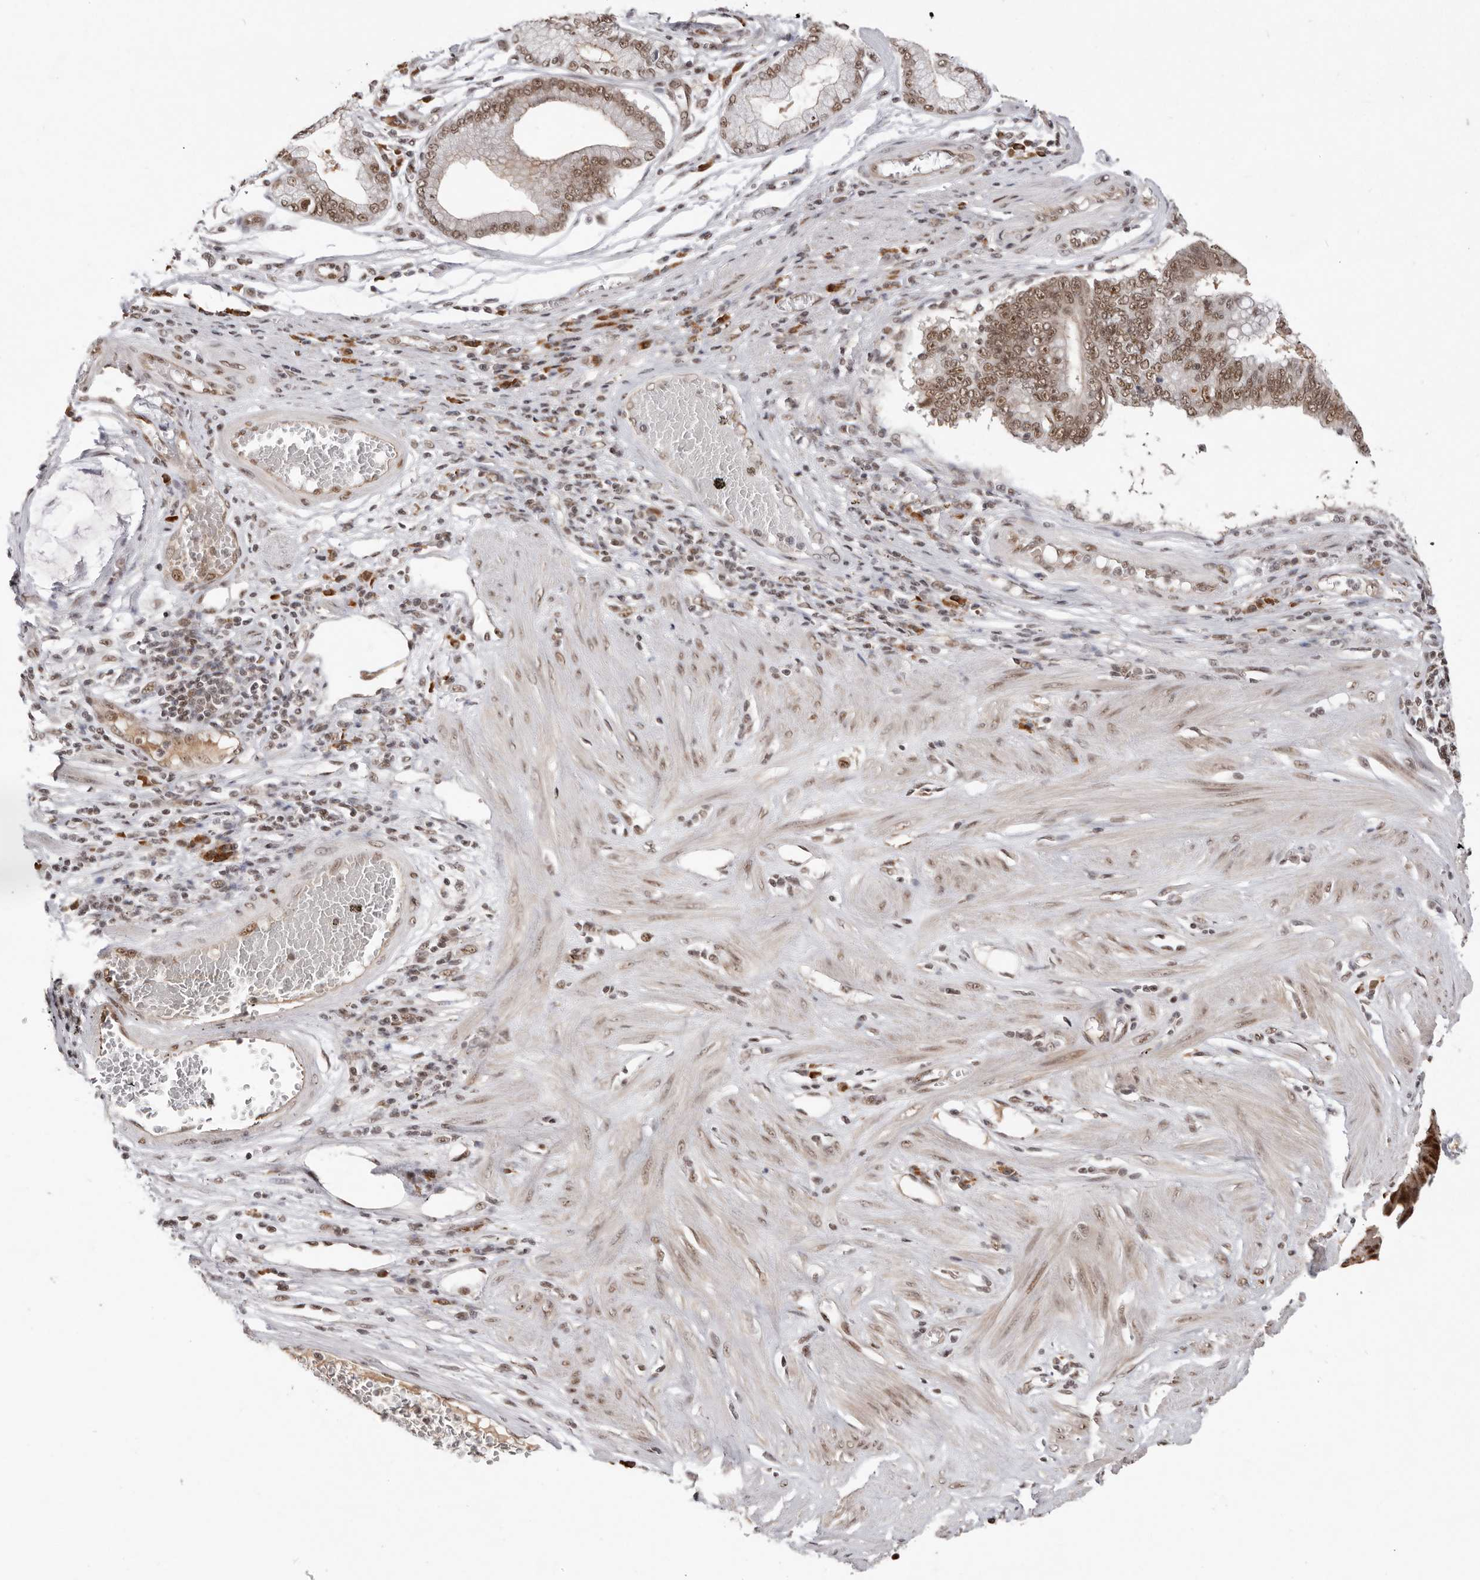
{"staining": {"intensity": "moderate", "quantity": ">75%", "location": "nuclear"}, "tissue": "stomach cancer", "cell_type": "Tumor cells", "image_type": "cancer", "snomed": [{"axis": "morphology", "description": "Adenocarcinoma, NOS"}, {"axis": "topography", "description": "Stomach"}], "caption": "This image demonstrates immunohistochemistry (IHC) staining of stomach adenocarcinoma, with medium moderate nuclear staining in approximately >75% of tumor cells.", "gene": "CHTOP", "patient": {"sex": "male", "age": 59}}